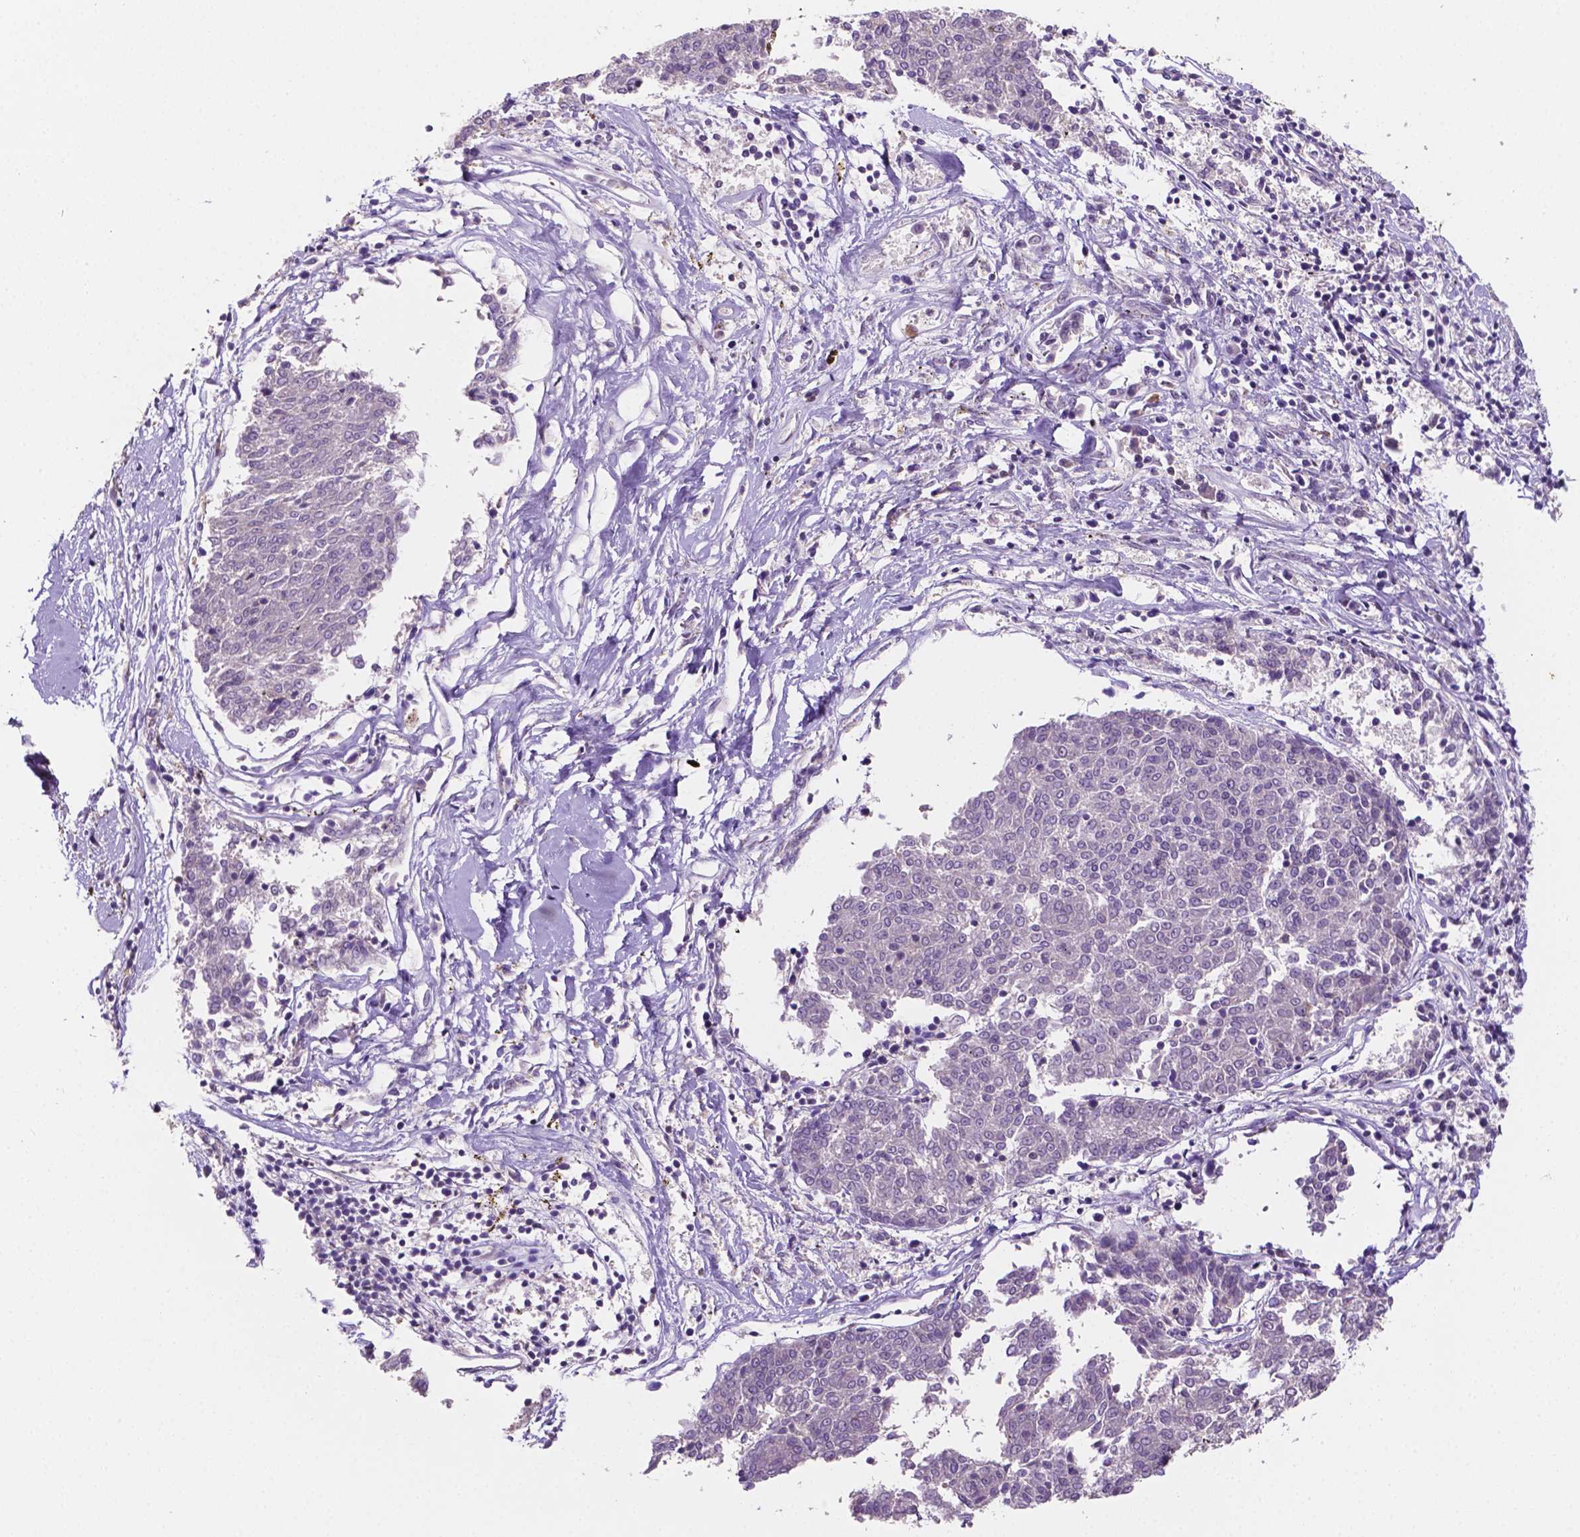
{"staining": {"intensity": "negative", "quantity": "none", "location": "none"}, "tissue": "melanoma", "cell_type": "Tumor cells", "image_type": "cancer", "snomed": [{"axis": "morphology", "description": "Malignant melanoma, NOS"}, {"axis": "topography", "description": "Skin"}], "caption": "Immunohistochemistry image of malignant melanoma stained for a protein (brown), which displays no staining in tumor cells.", "gene": "SHLD3", "patient": {"sex": "female", "age": 72}}